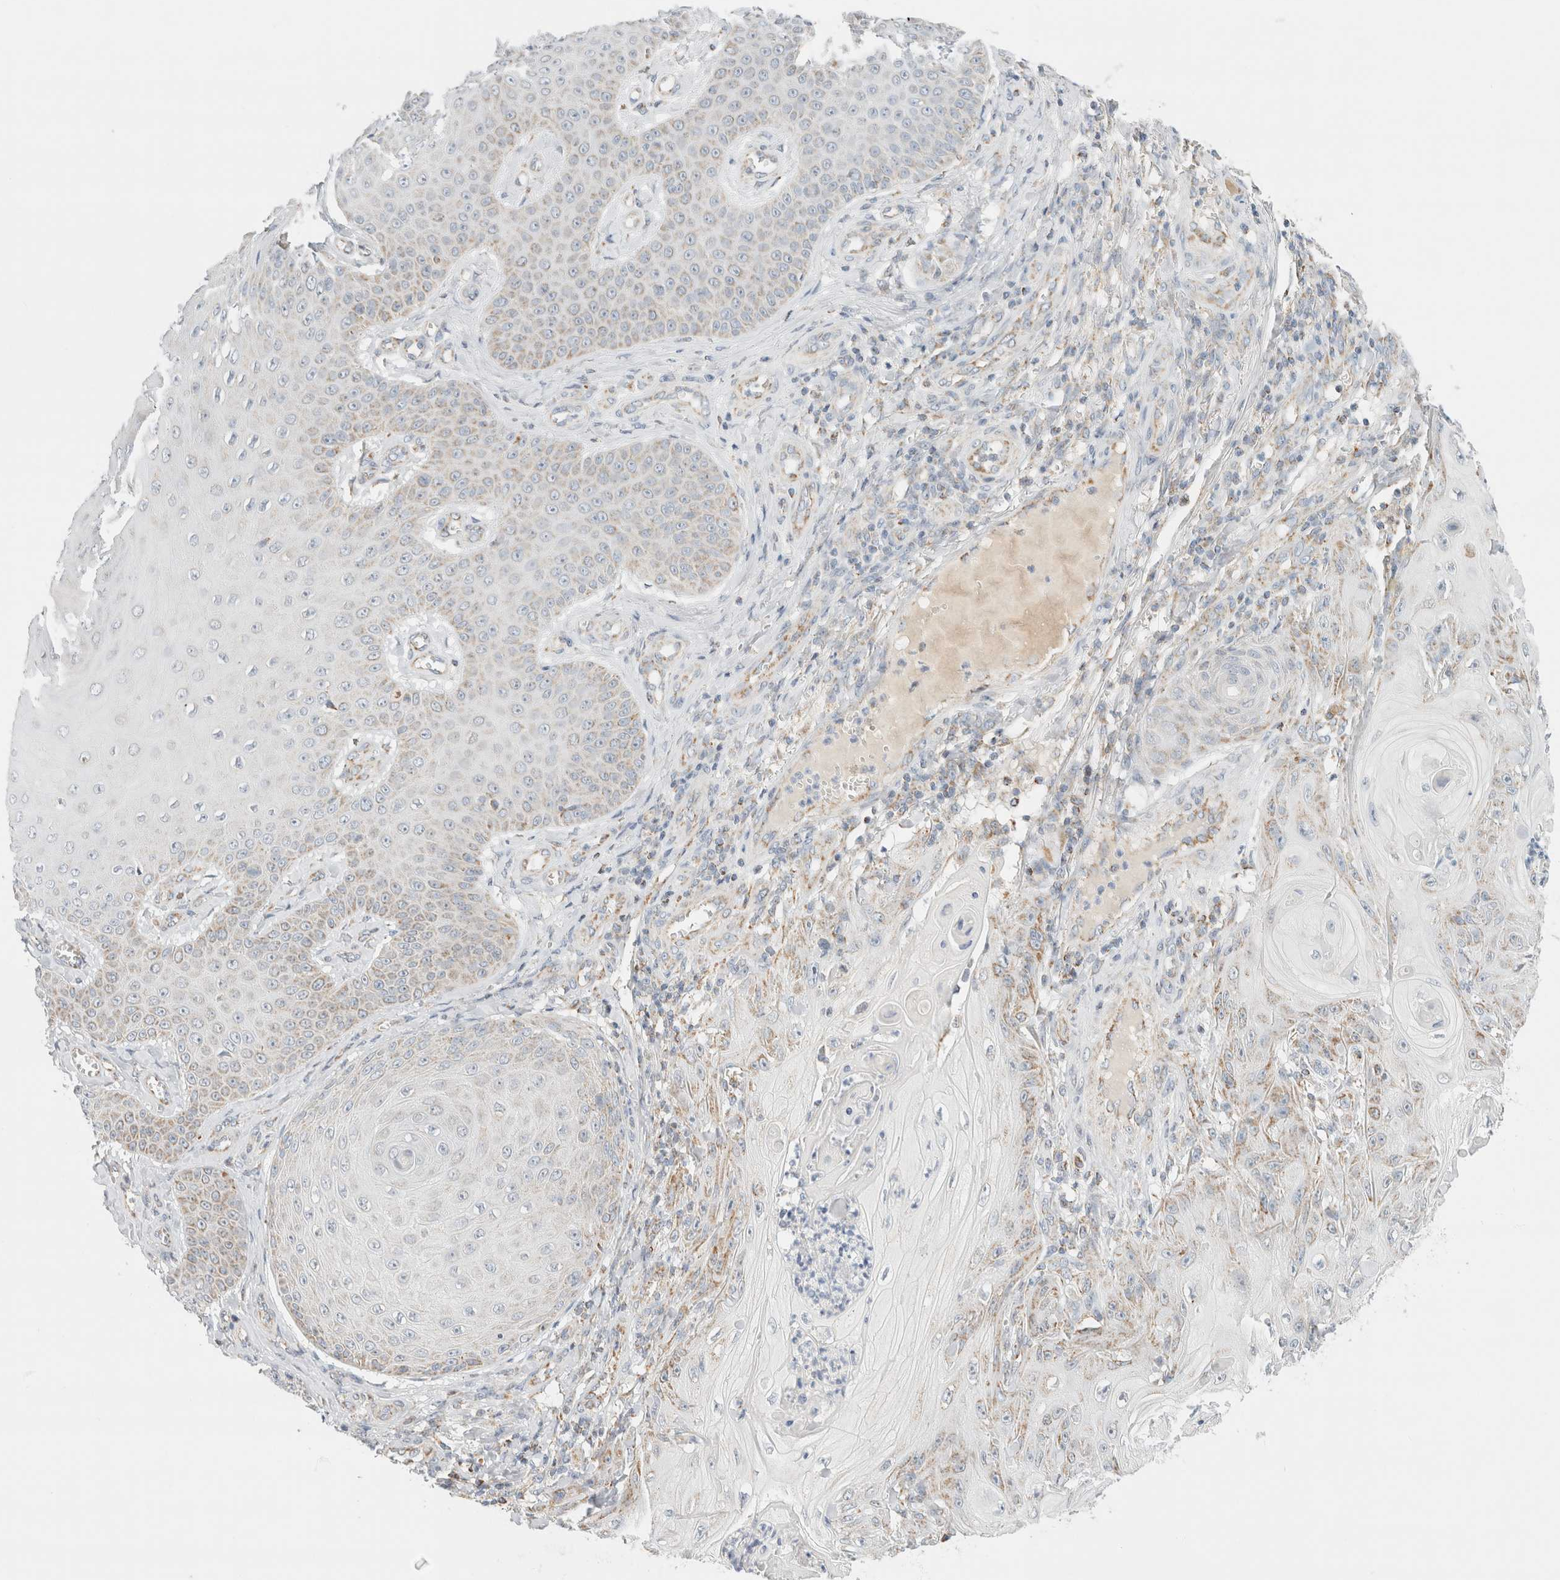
{"staining": {"intensity": "moderate", "quantity": "<25%", "location": "cytoplasmic/membranous"}, "tissue": "skin cancer", "cell_type": "Tumor cells", "image_type": "cancer", "snomed": [{"axis": "morphology", "description": "Squamous cell carcinoma, NOS"}, {"axis": "topography", "description": "Skin"}], "caption": "Skin squamous cell carcinoma stained with a brown dye demonstrates moderate cytoplasmic/membranous positive staining in about <25% of tumor cells.", "gene": "HDHD3", "patient": {"sex": "male", "age": 74}}